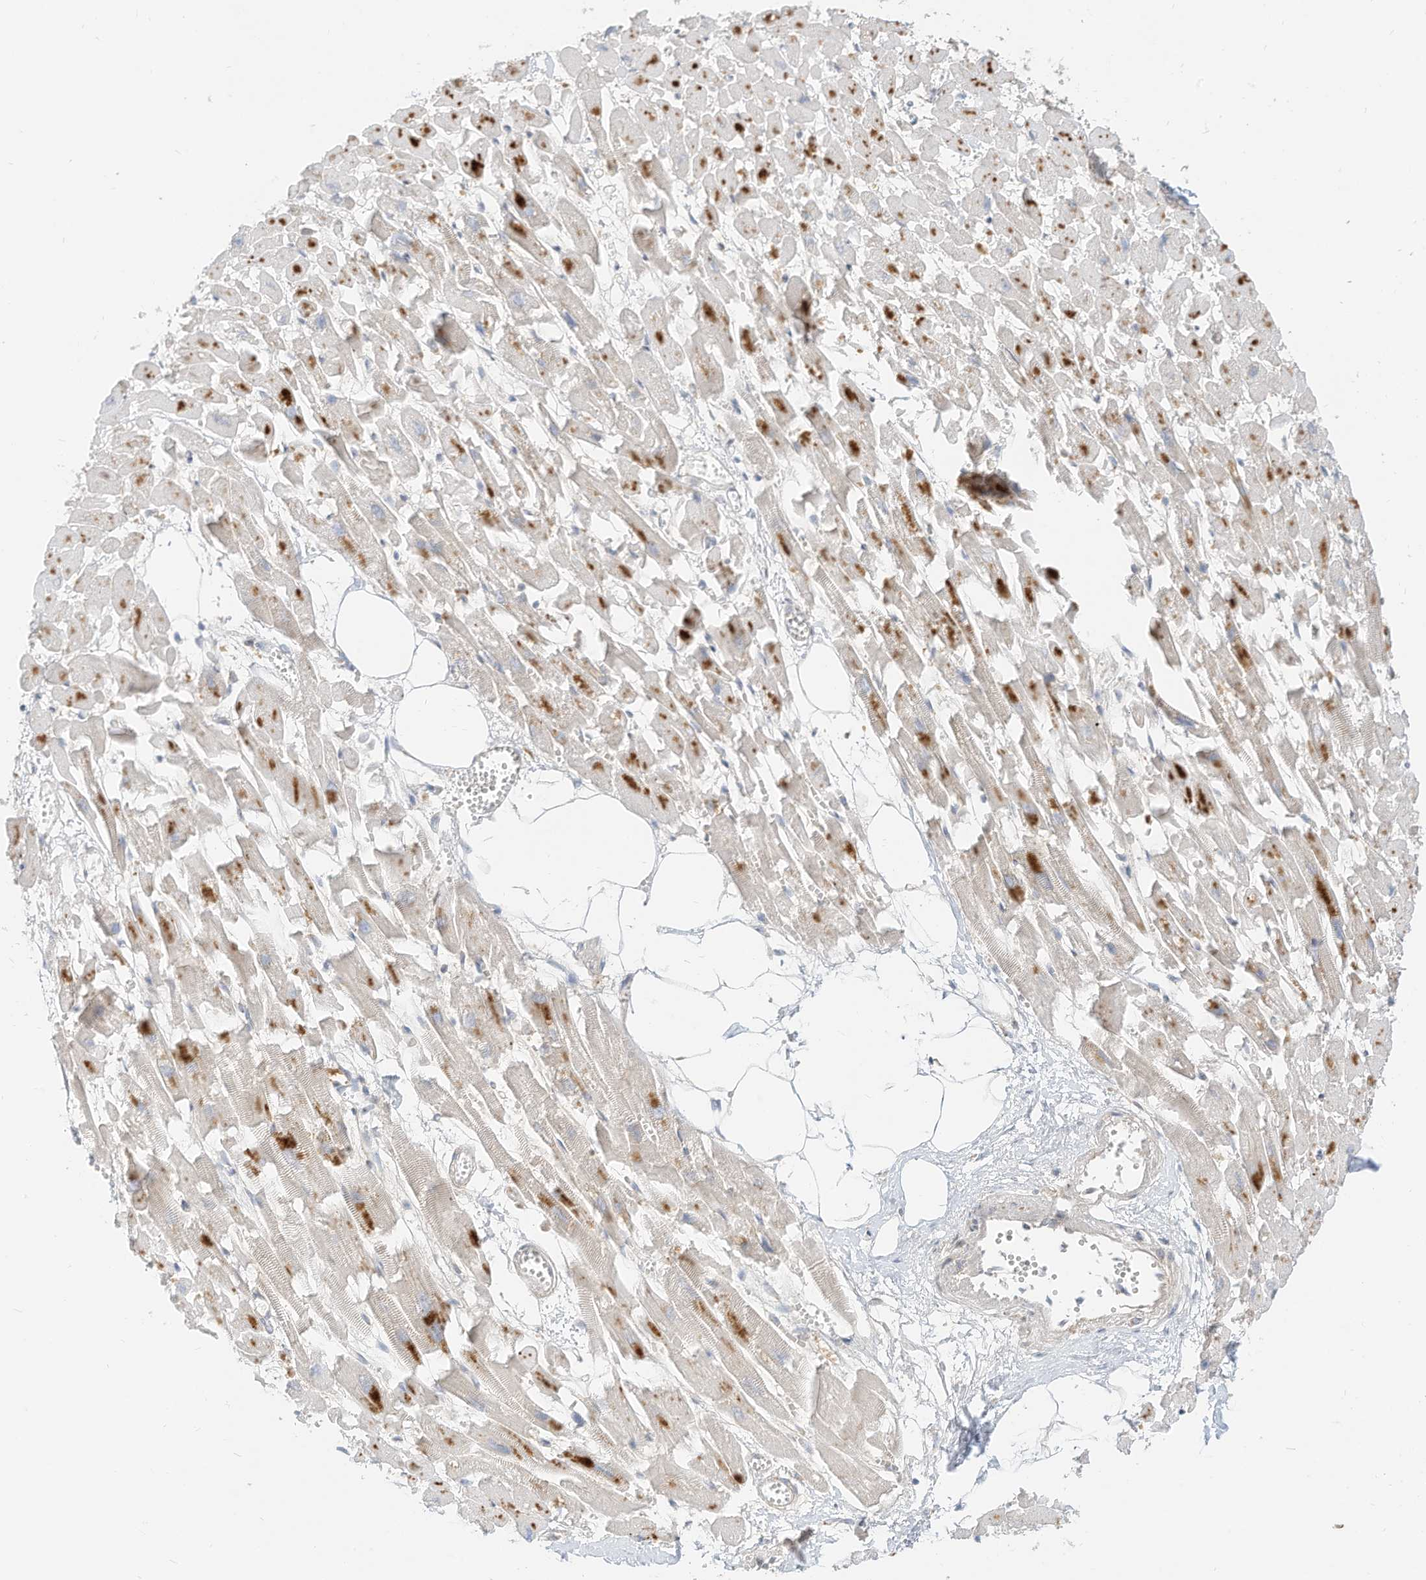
{"staining": {"intensity": "weak", "quantity": "25%-75%", "location": "cytoplasmic/membranous"}, "tissue": "heart muscle", "cell_type": "Cardiomyocytes", "image_type": "normal", "snomed": [{"axis": "morphology", "description": "Normal tissue, NOS"}, {"axis": "topography", "description": "Heart"}], "caption": "Immunohistochemistry histopathology image of unremarkable human heart muscle stained for a protein (brown), which reveals low levels of weak cytoplasmic/membranous staining in approximately 25%-75% of cardiomyocytes.", "gene": "STT3A", "patient": {"sex": "female", "age": 64}}